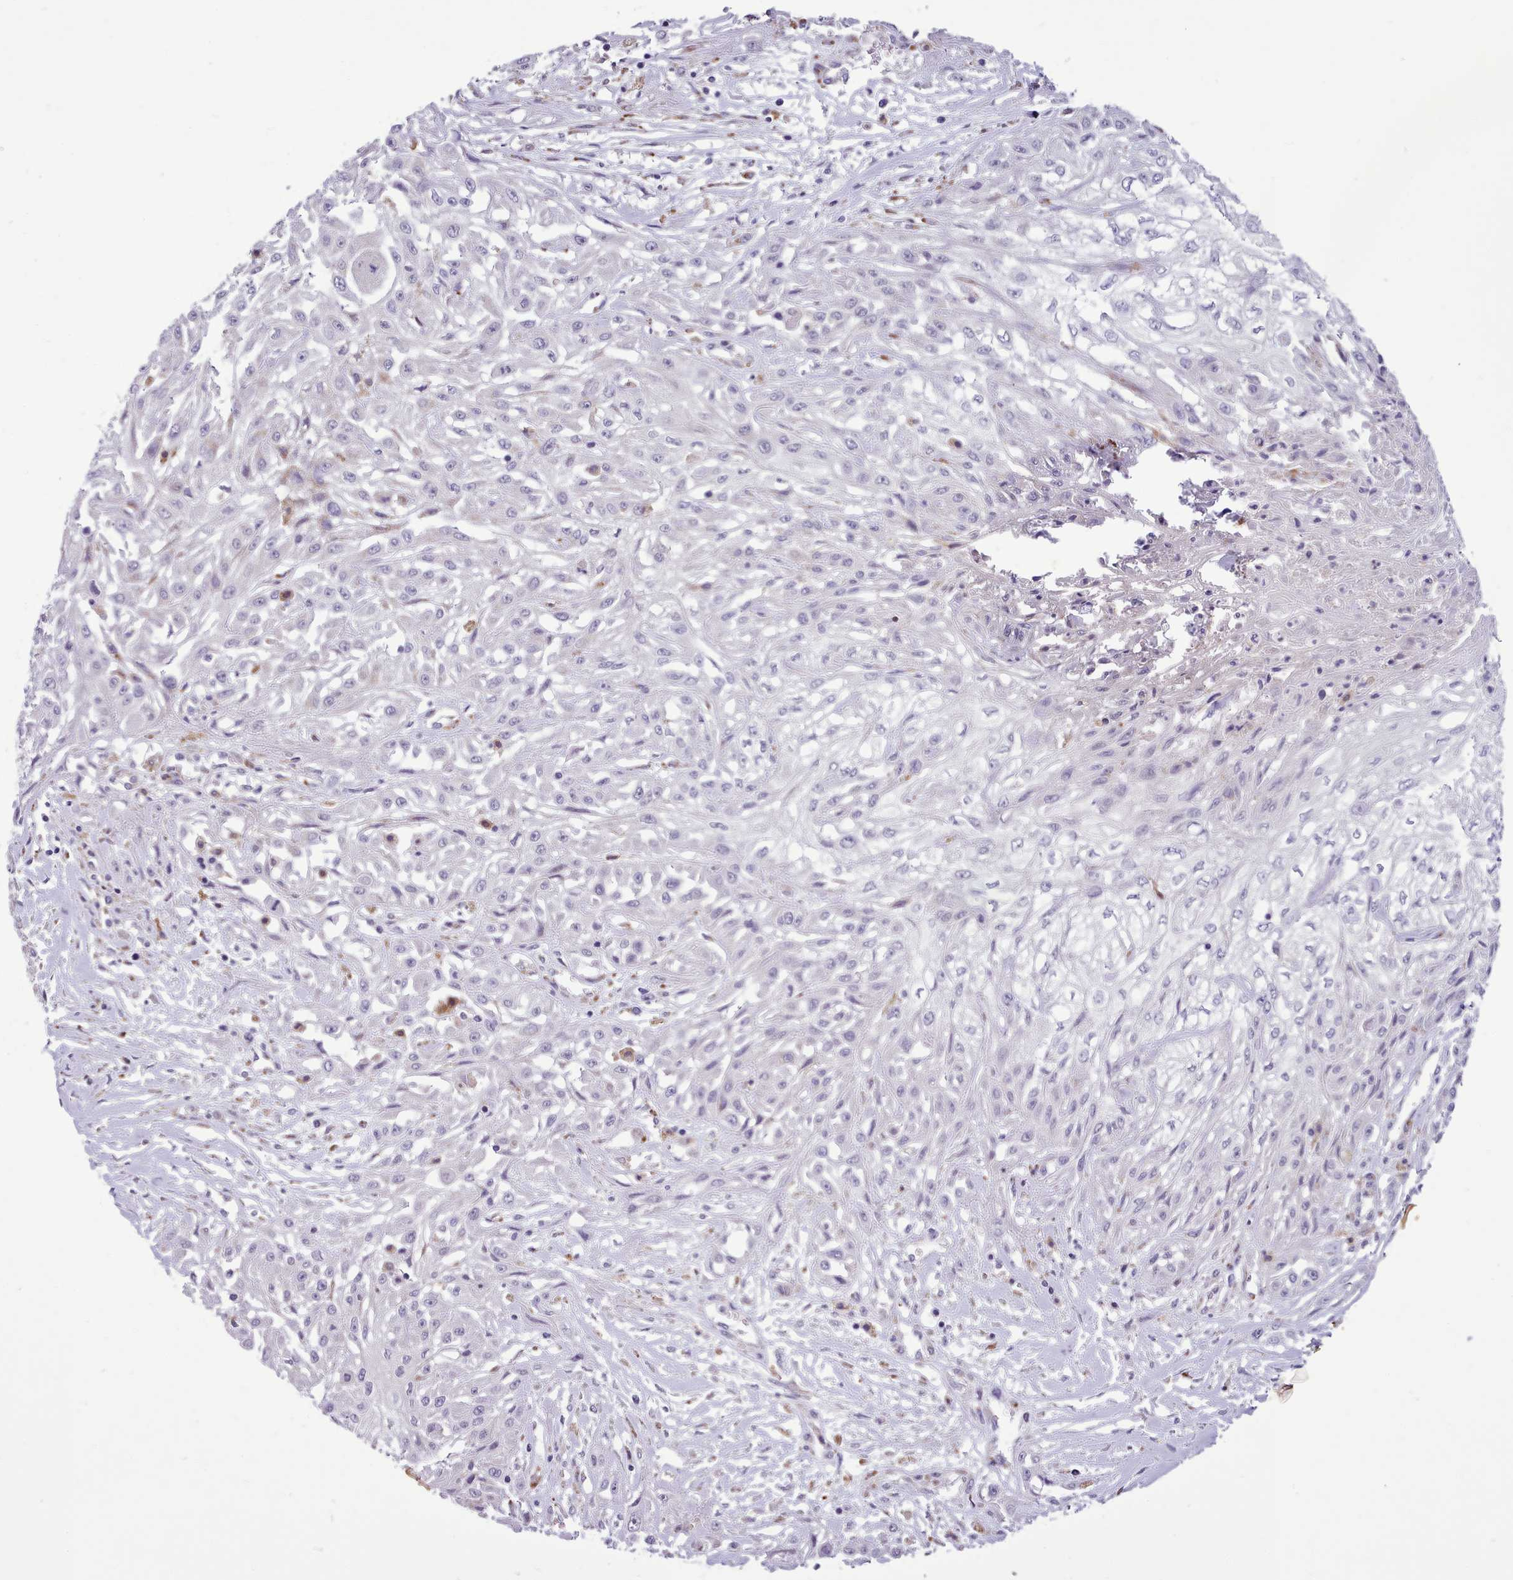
{"staining": {"intensity": "negative", "quantity": "none", "location": "none"}, "tissue": "skin cancer", "cell_type": "Tumor cells", "image_type": "cancer", "snomed": [{"axis": "morphology", "description": "Squamous cell carcinoma, NOS"}, {"axis": "morphology", "description": "Squamous cell carcinoma, metastatic, NOS"}, {"axis": "topography", "description": "Skin"}, {"axis": "topography", "description": "Lymph node"}], "caption": "Immunohistochemistry (IHC) micrograph of neoplastic tissue: human skin cancer (squamous cell carcinoma) stained with DAB (3,3'-diaminobenzidine) displays no significant protein staining in tumor cells. The staining is performed using DAB (3,3'-diaminobenzidine) brown chromogen with nuclei counter-stained in using hematoxylin.", "gene": "FAM83E", "patient": {"sex": "male", "age": 75}}